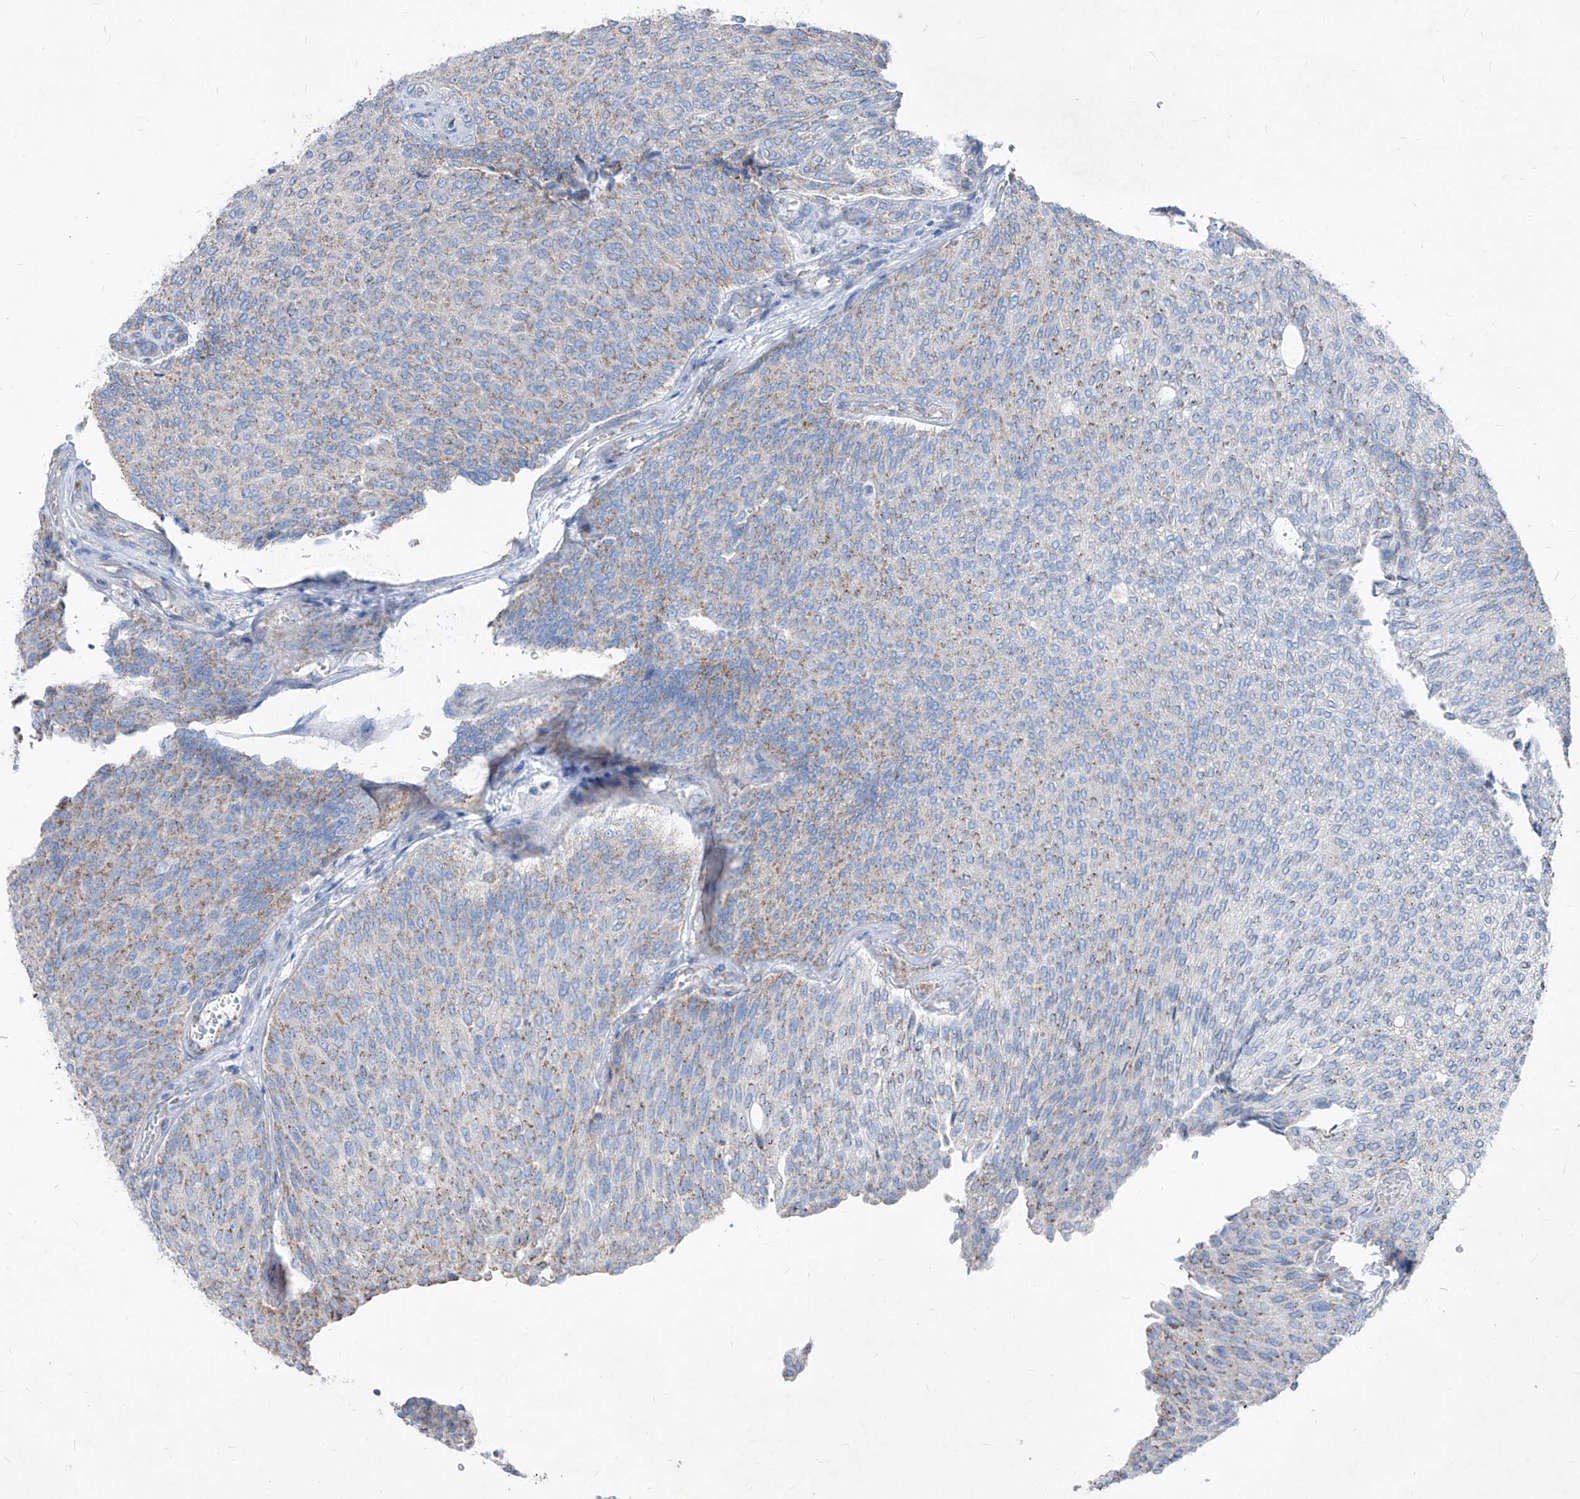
{"staining": {"intensity": "weak", "quantity": "<25%", "location": "cytoplasmic/membranous"}, "tissue": "urothelial cancer", "cell_type": "Tumor cells", "image_type": "cancer", "snomed": [{"axis": "morphology", "description": "Urothelial carcinoma, Low grade"}, {"axis": "topography", "description": "Urinary bladder"}], "caption": "Human urothelial cancer stained for a protein using immunohistochemistry (IHC) displays no staining in tumor cells.", "gene": "AGPS", "patient": {"sex": "female", "age": 79}}